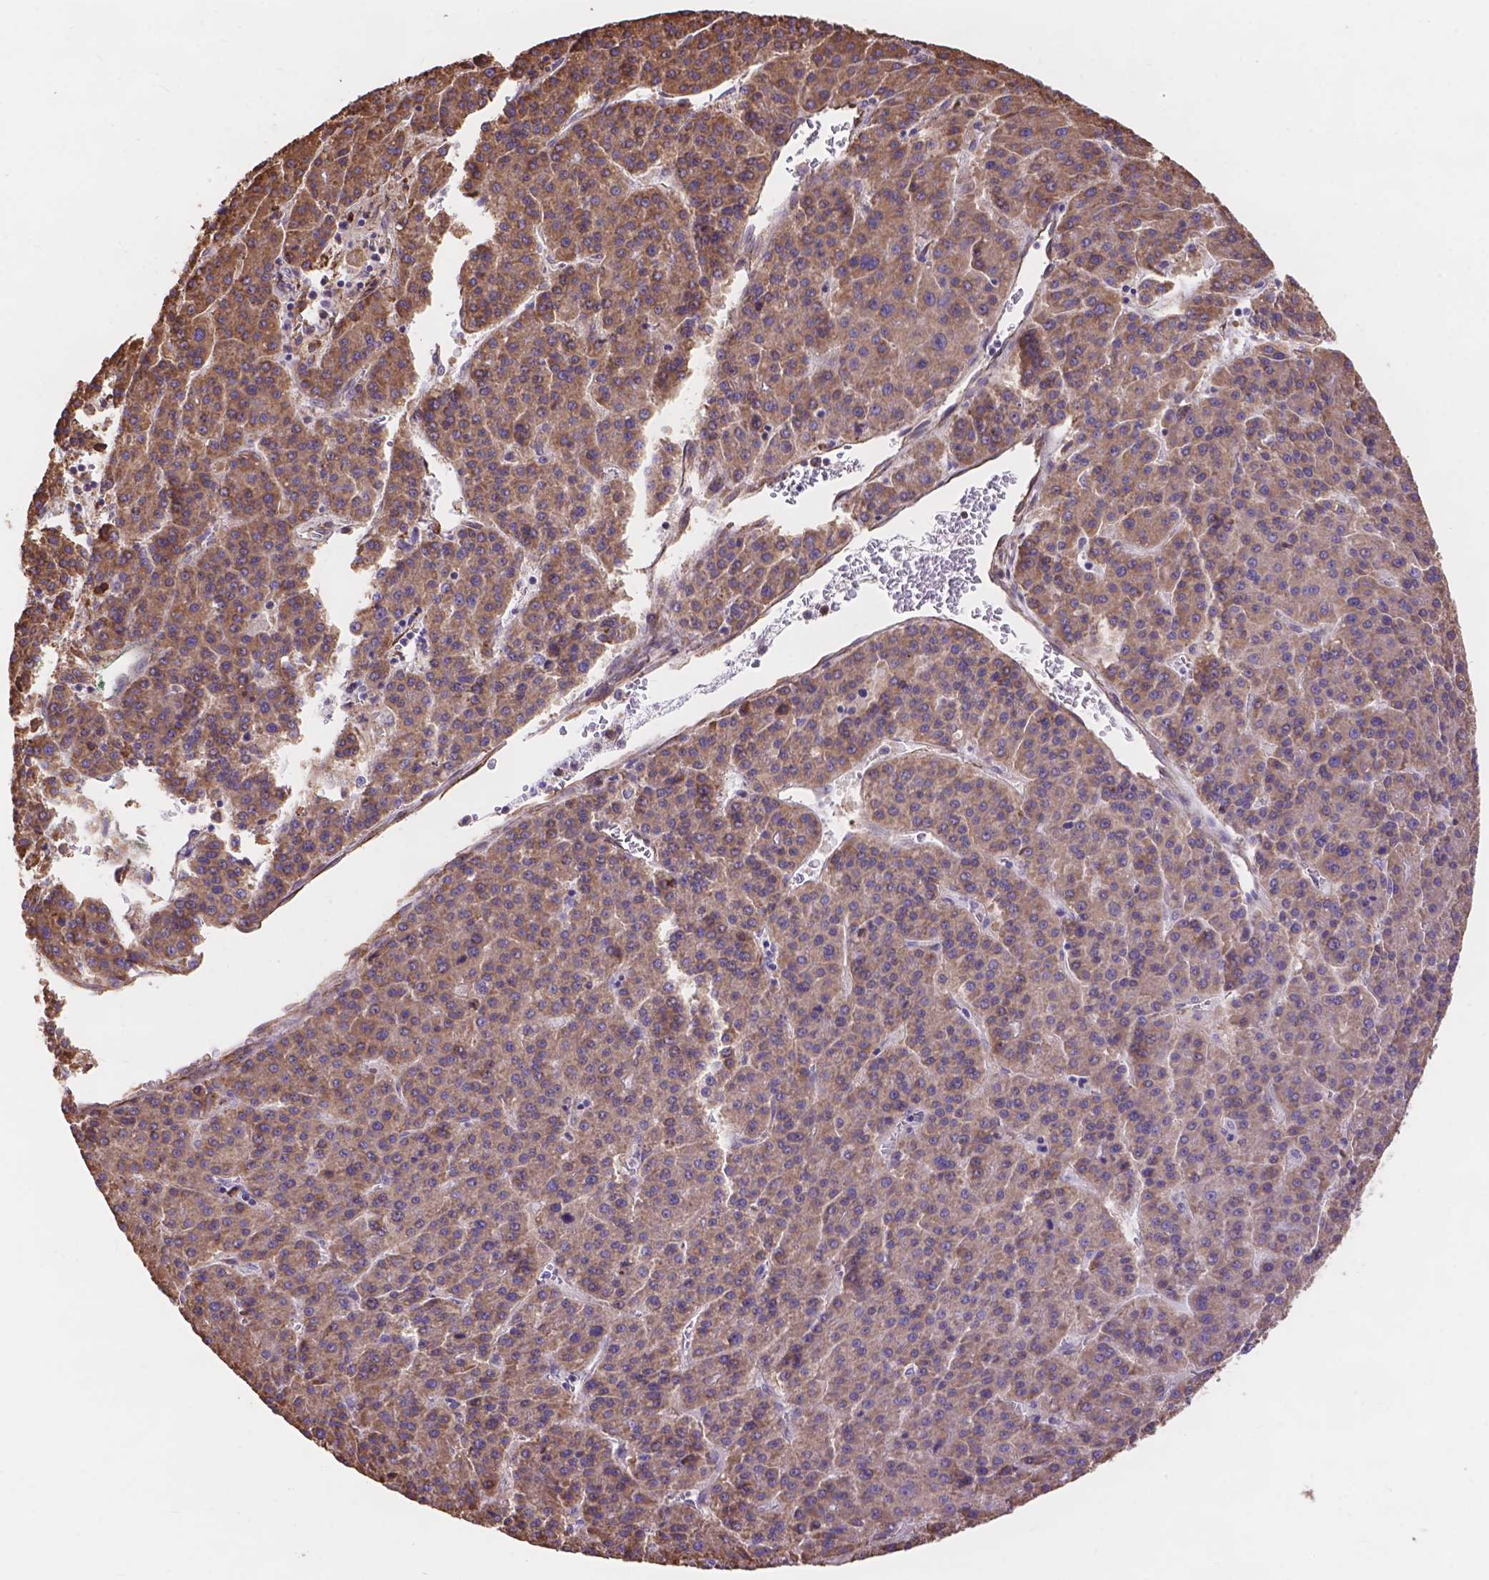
{"staining": {"intensity": "weak", "quantity": ">75%", "location": "cytoplasmic/membranous"}, "tissue": "liver cancer", "cell_type": "Tumor cells", "image_type": "cancer", "snomed": [{"axis": "morphology", "description": "Carcinoma, Hepatocellular, NOS"}, {"axis": "topography", "description": "Liver"}], "caption": "Liver cancer stained with a brown dye shows weak cytoplasmic/membranous positive positivity in about >75% of tumor cells.", "gene": "IPO11", "patient": {"sex": "female", "age": 58}}